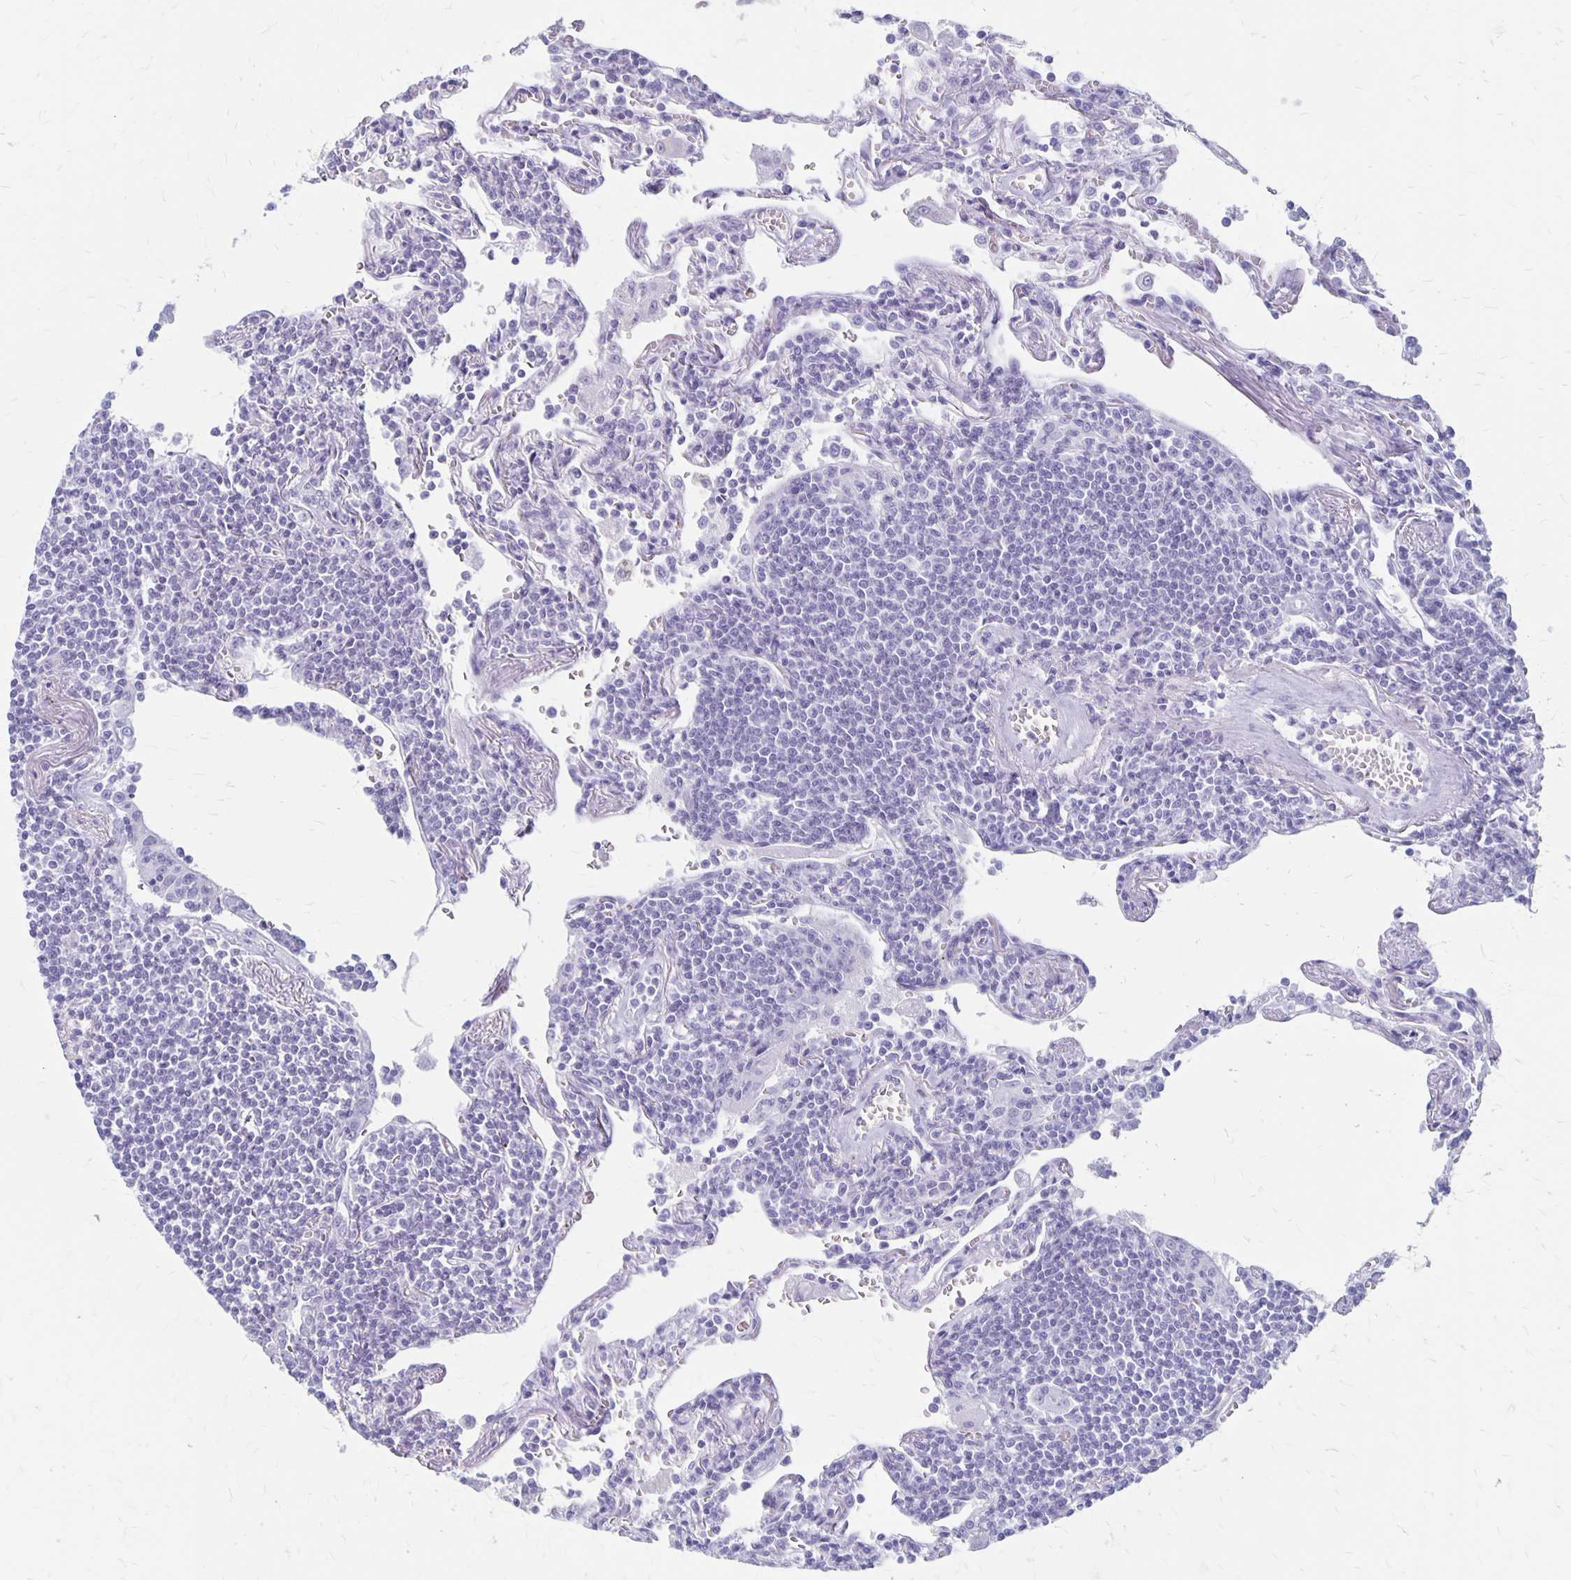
{"staining": {"intensity": "negative", "quantity": "none", "location": "none"}, "tissue": "lymphoma", "cell_type": "Tumor cells", "image_type": "cancer", "snomed": [{"axis": "morphology", "description": "Malignant lymphoma, non-Hodgkin's type, Low grade"}, {"axis": "topography", "description": "Lung"}], "caption": "High magnification brightfield microscopy of lymphoma stained with DAB (3,3'-diaminobenzidine) (brown) and counterstained with hematoxylin (blue): tumor cells show no significant expression.", "gene": "MAGEC2", "patient": {"sex": "female", "age": 71}}